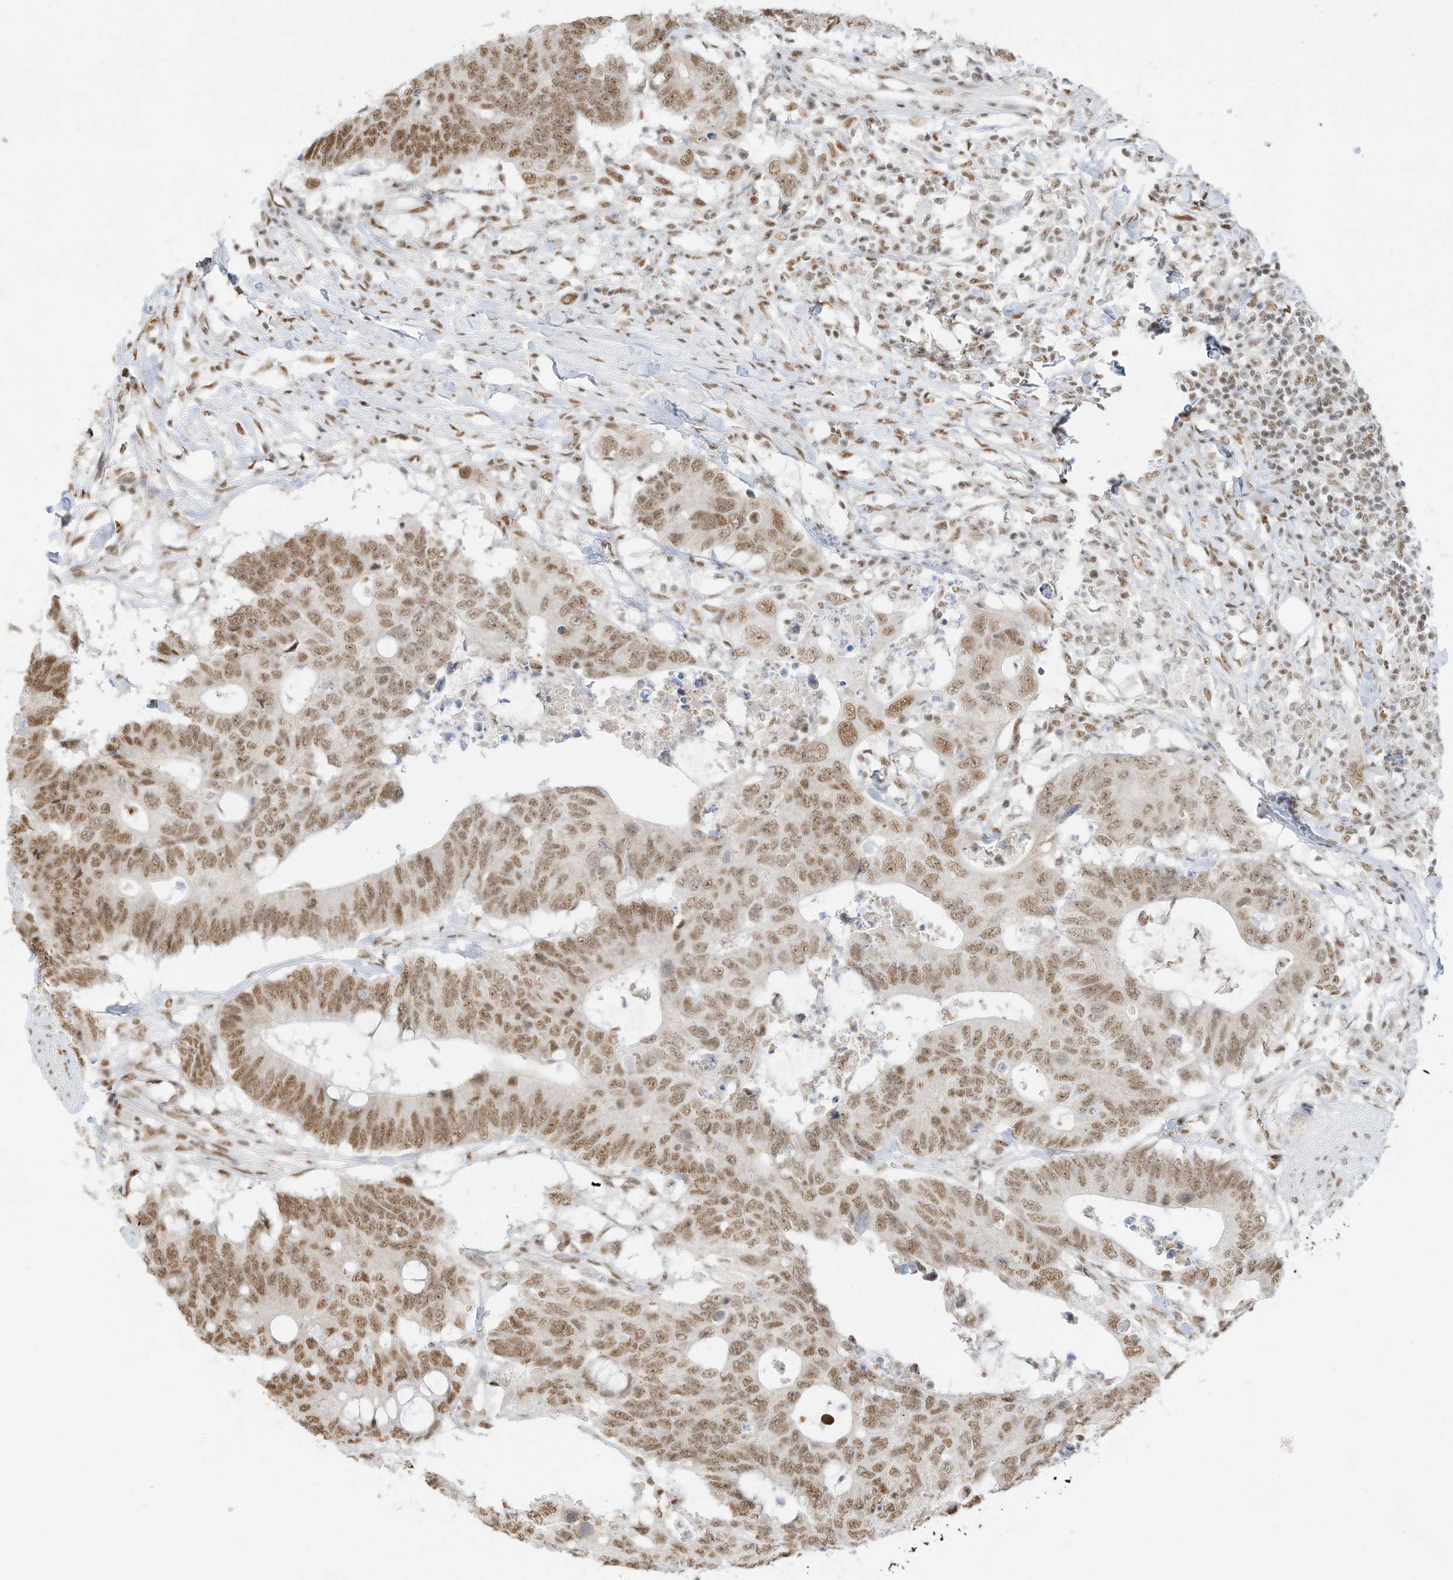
{"staining": {"intensity": "moderate", "quantity": ">75%", "location": "nuclear"}, "tissue": "colorectal cancer", "cell_type": "Tumor cells", "image_type": "cancer", "snomed": [{"axis": "morphology", "description": "Adenocarcinoma, NOS"}, {"axis": "topography", "description": "Colon"}], "caption": "Immunohistochemistry (IHC) of colorectal cancer (adenocarcinoma) reveals medium levels of moderate nuclear staining in about >75% of tumor cells.", "gene": "NHSL1", "patient": {"sex": "male", "age": 71}}